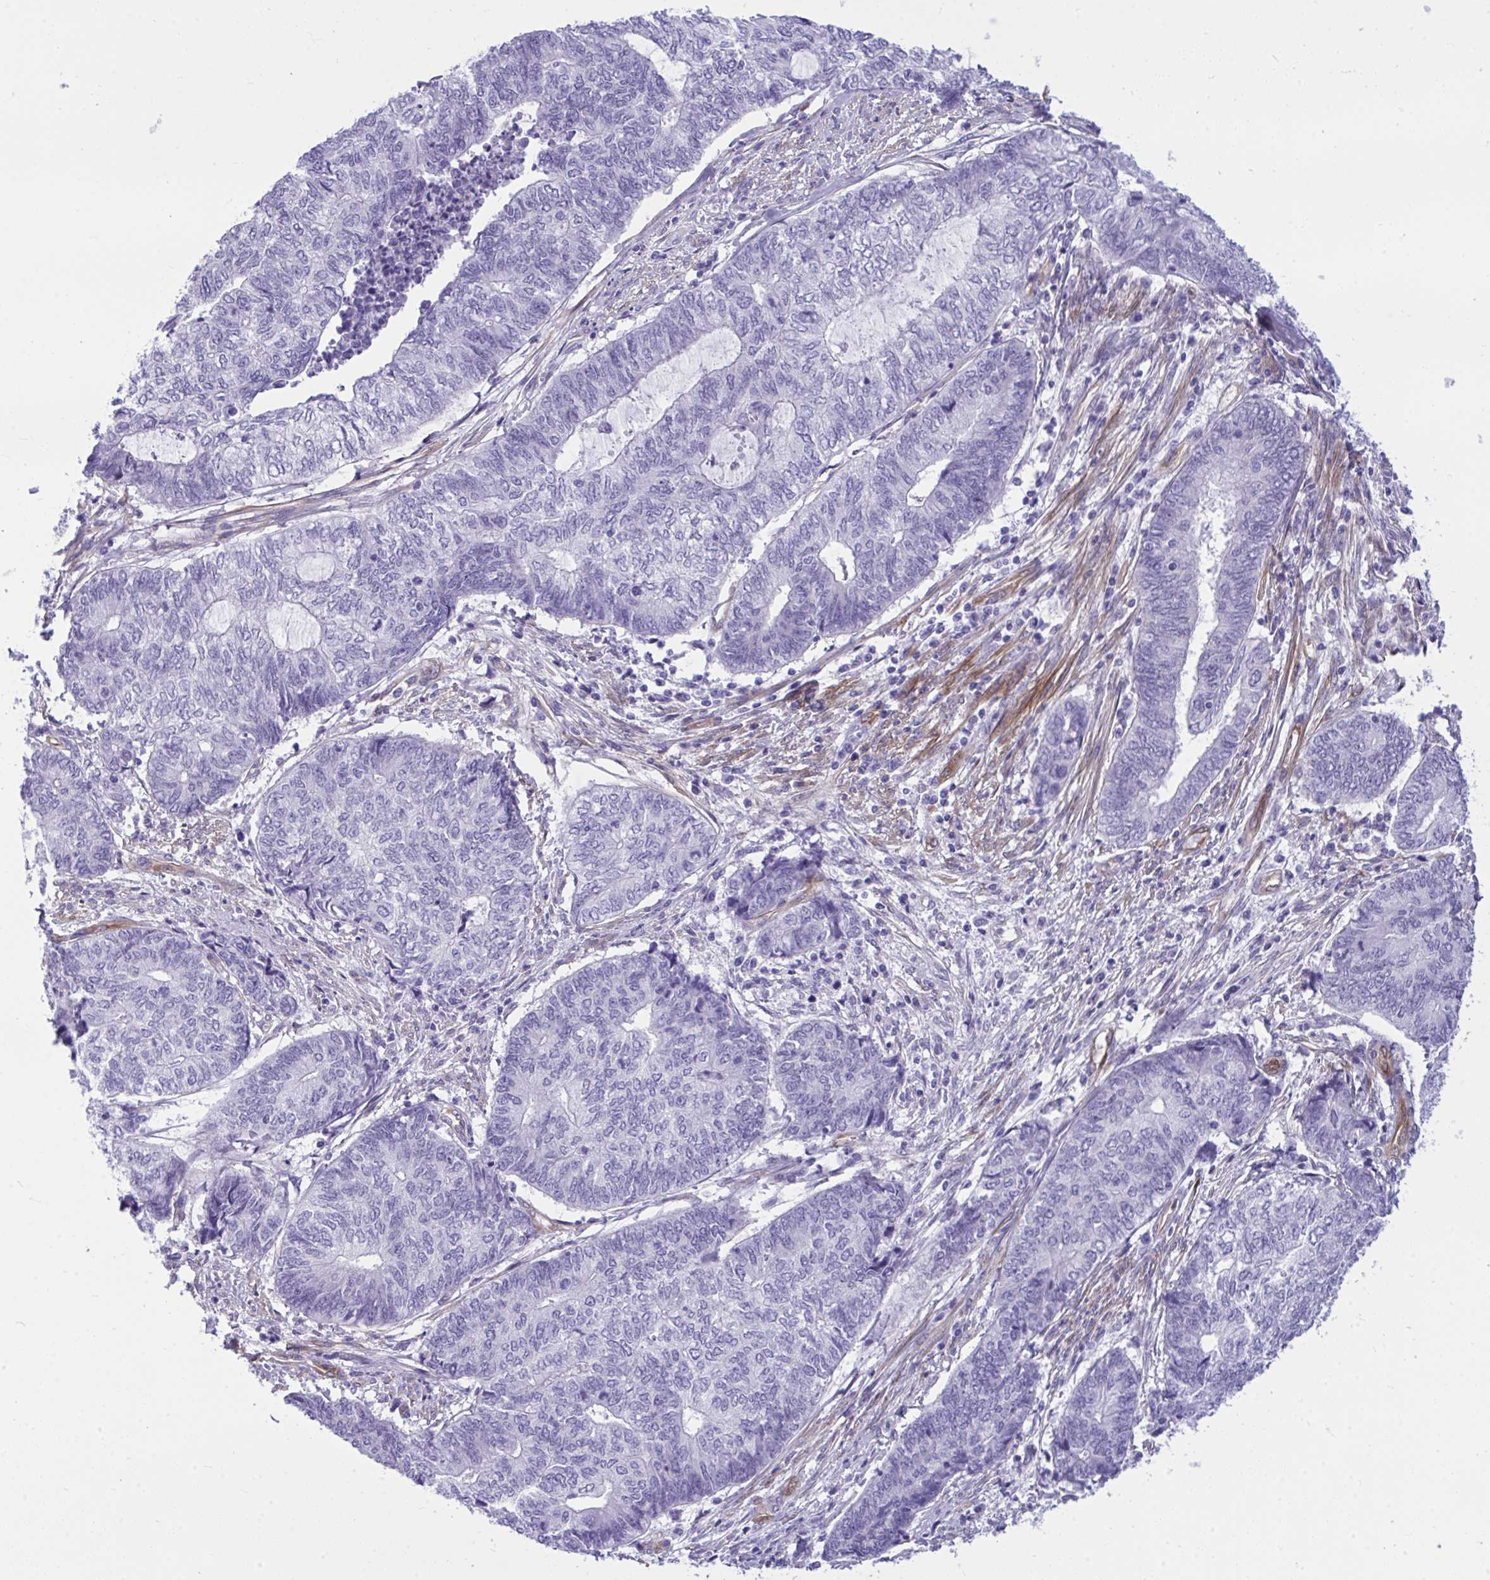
{"staining": {"intensity": "negative", "quantity": "none", "location": "none"}, "tissue": "endometrial cancer", "cell_type": "Tumor cells", "image_type": "cancer", "snomed": [{"axis": "morphology", "description": "Adenocarcinoma, NOS"}, {"axis": "topography", "description": "Uterus"}, {"axis": "topography", "description": "Endometrium"}], "caption": "Immunohistochemistry (IHC) photomicrograph of adenocarcinoma (endometrial) stained for a protein (brown), which shows no expression in tumor cells.", "gene": "LIMS2", "patient": {"sex": "female", "age": 70}}